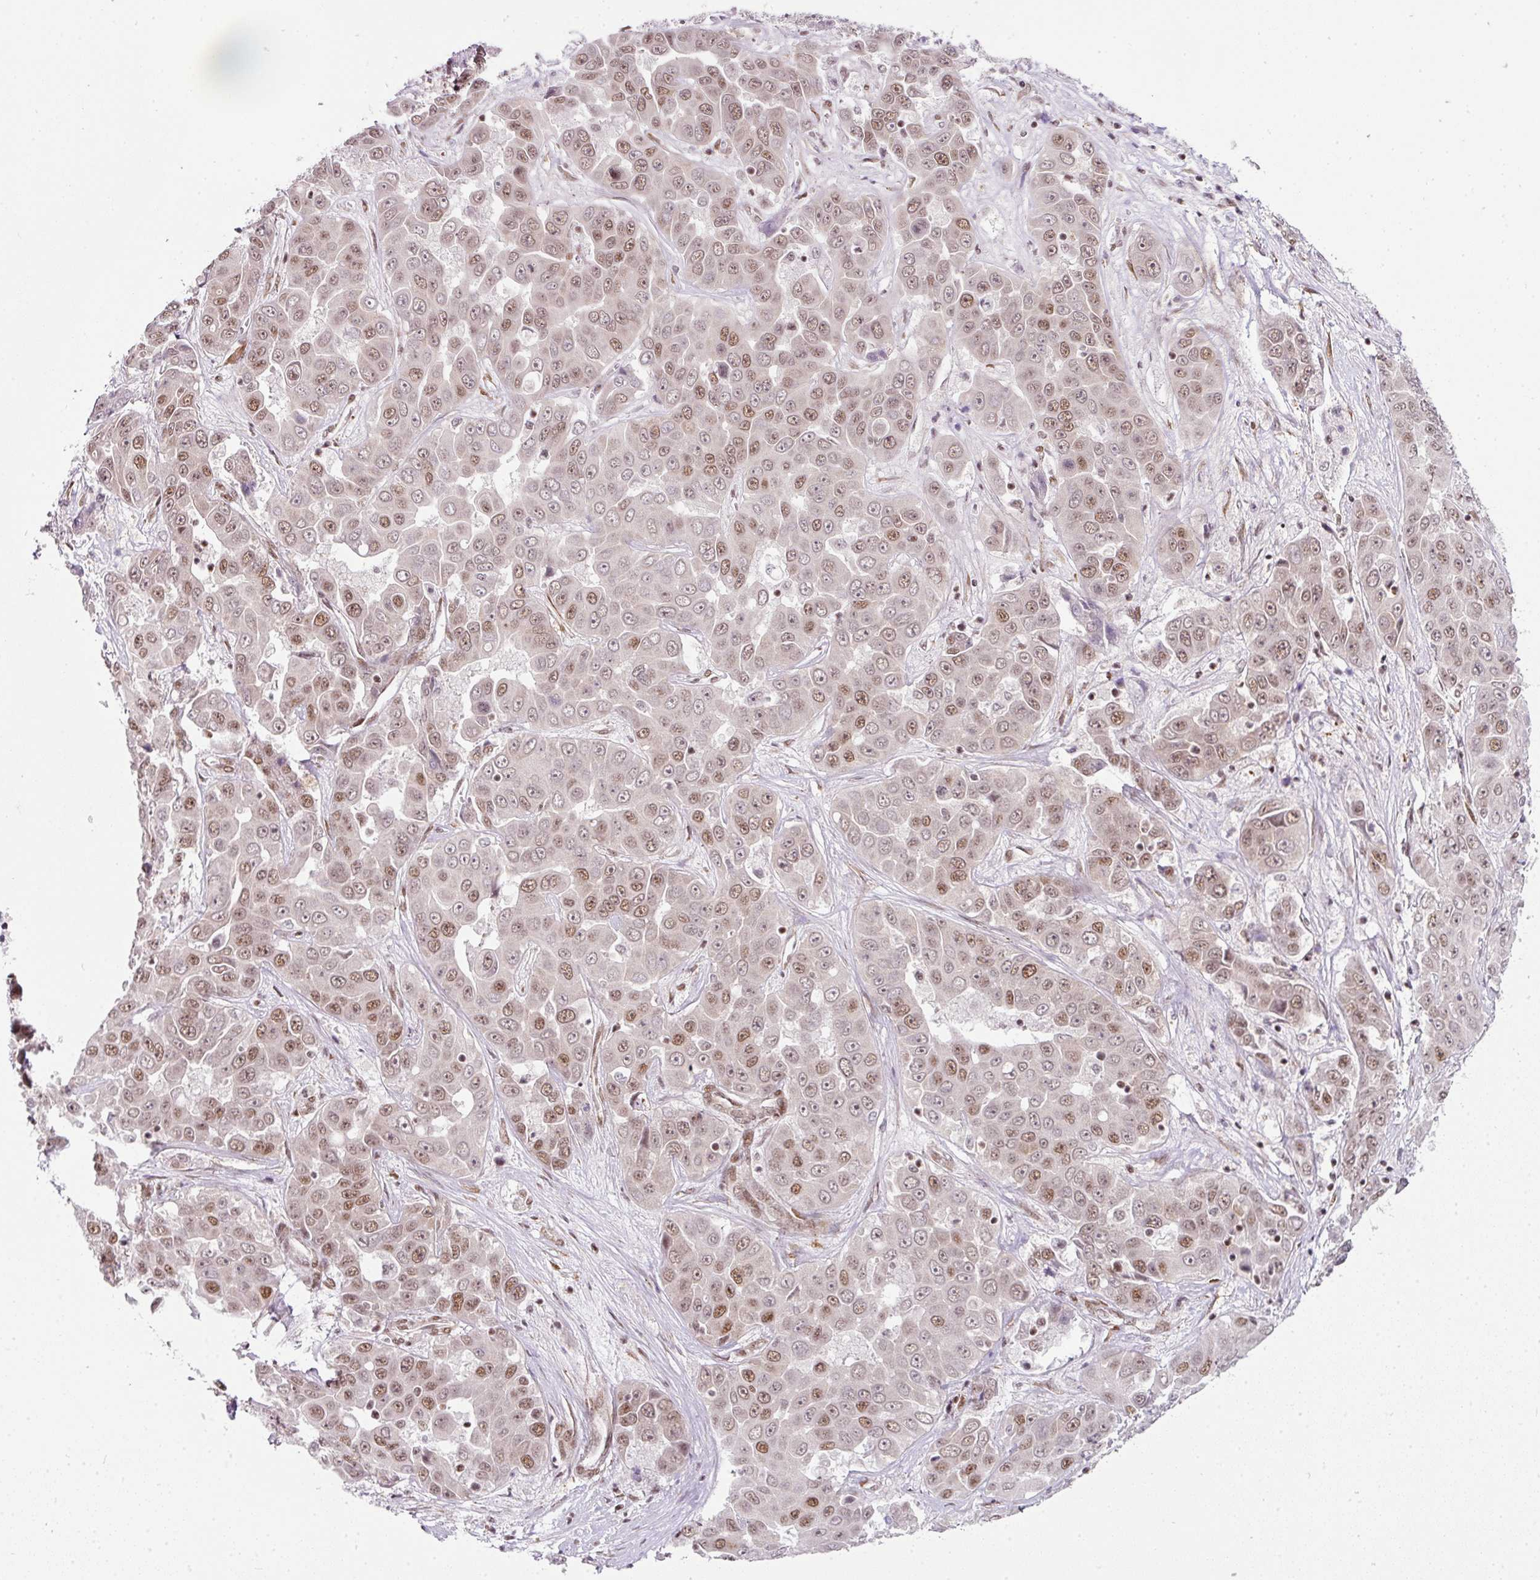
{"staining": {"intensity": "moderate", "quantity": ">75%", "location": "nuclear"}, "tissue": "liver cancer", "cell_type": "Tumor cells", "image_type": "cancer", "snomed": [{"axis": "morphology", "description": "Cholangiocarcinoma"}, {"axis": "topography", "description": "Liver"}], "caption": "Cholangiocarcinoma (liver) was stained to show a protein in brown. There is medium levels of moderate nuclear positivity in approximately >75% of tumor cells. (IHC, brightfield microscopy, high magnification).", "gene": "NFYA", "patient": {"sex": "female", "age": 52}}